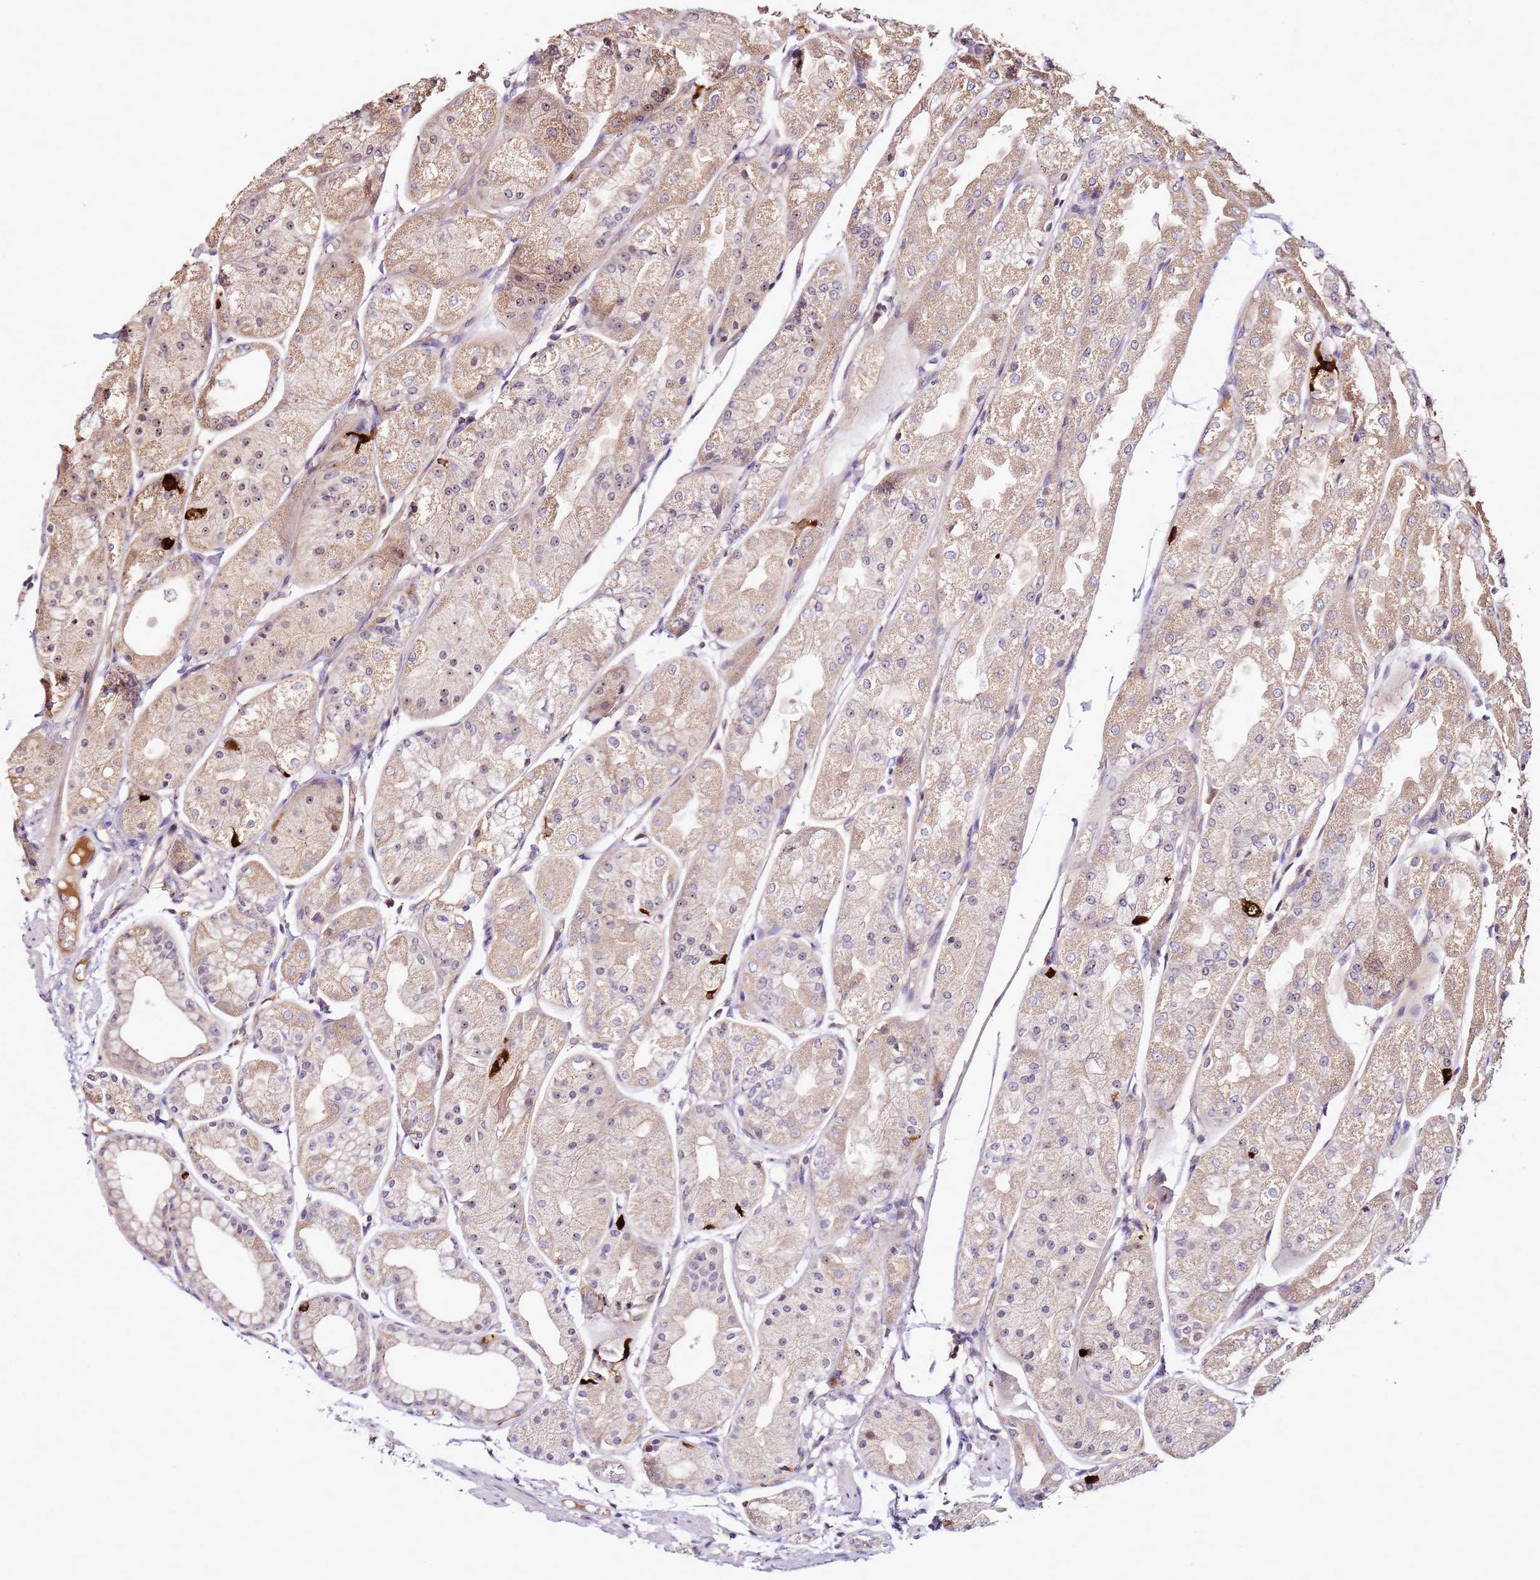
{"staining": {"intensity": "moderate", "quantity": "25%-75%", "location": "cytoplasmic/membranous,nuclear"}, "tissue": "stomach", "cell_type": "Glandular cells", "image_type": "normal", "snomed": [{"axis": "morphology", "description": "Normal tissue, NOS"}, {"axis": "topography", "description": "Stomach, upper"}], "caption": "Moderate cytoplasmic/membranous,nuclear staining for a protein is present in about 25%-75% of glandular cells of normal stomach using IHC.", "gene": "DDX27", "patient": {"sex": "male", "age": 72}}